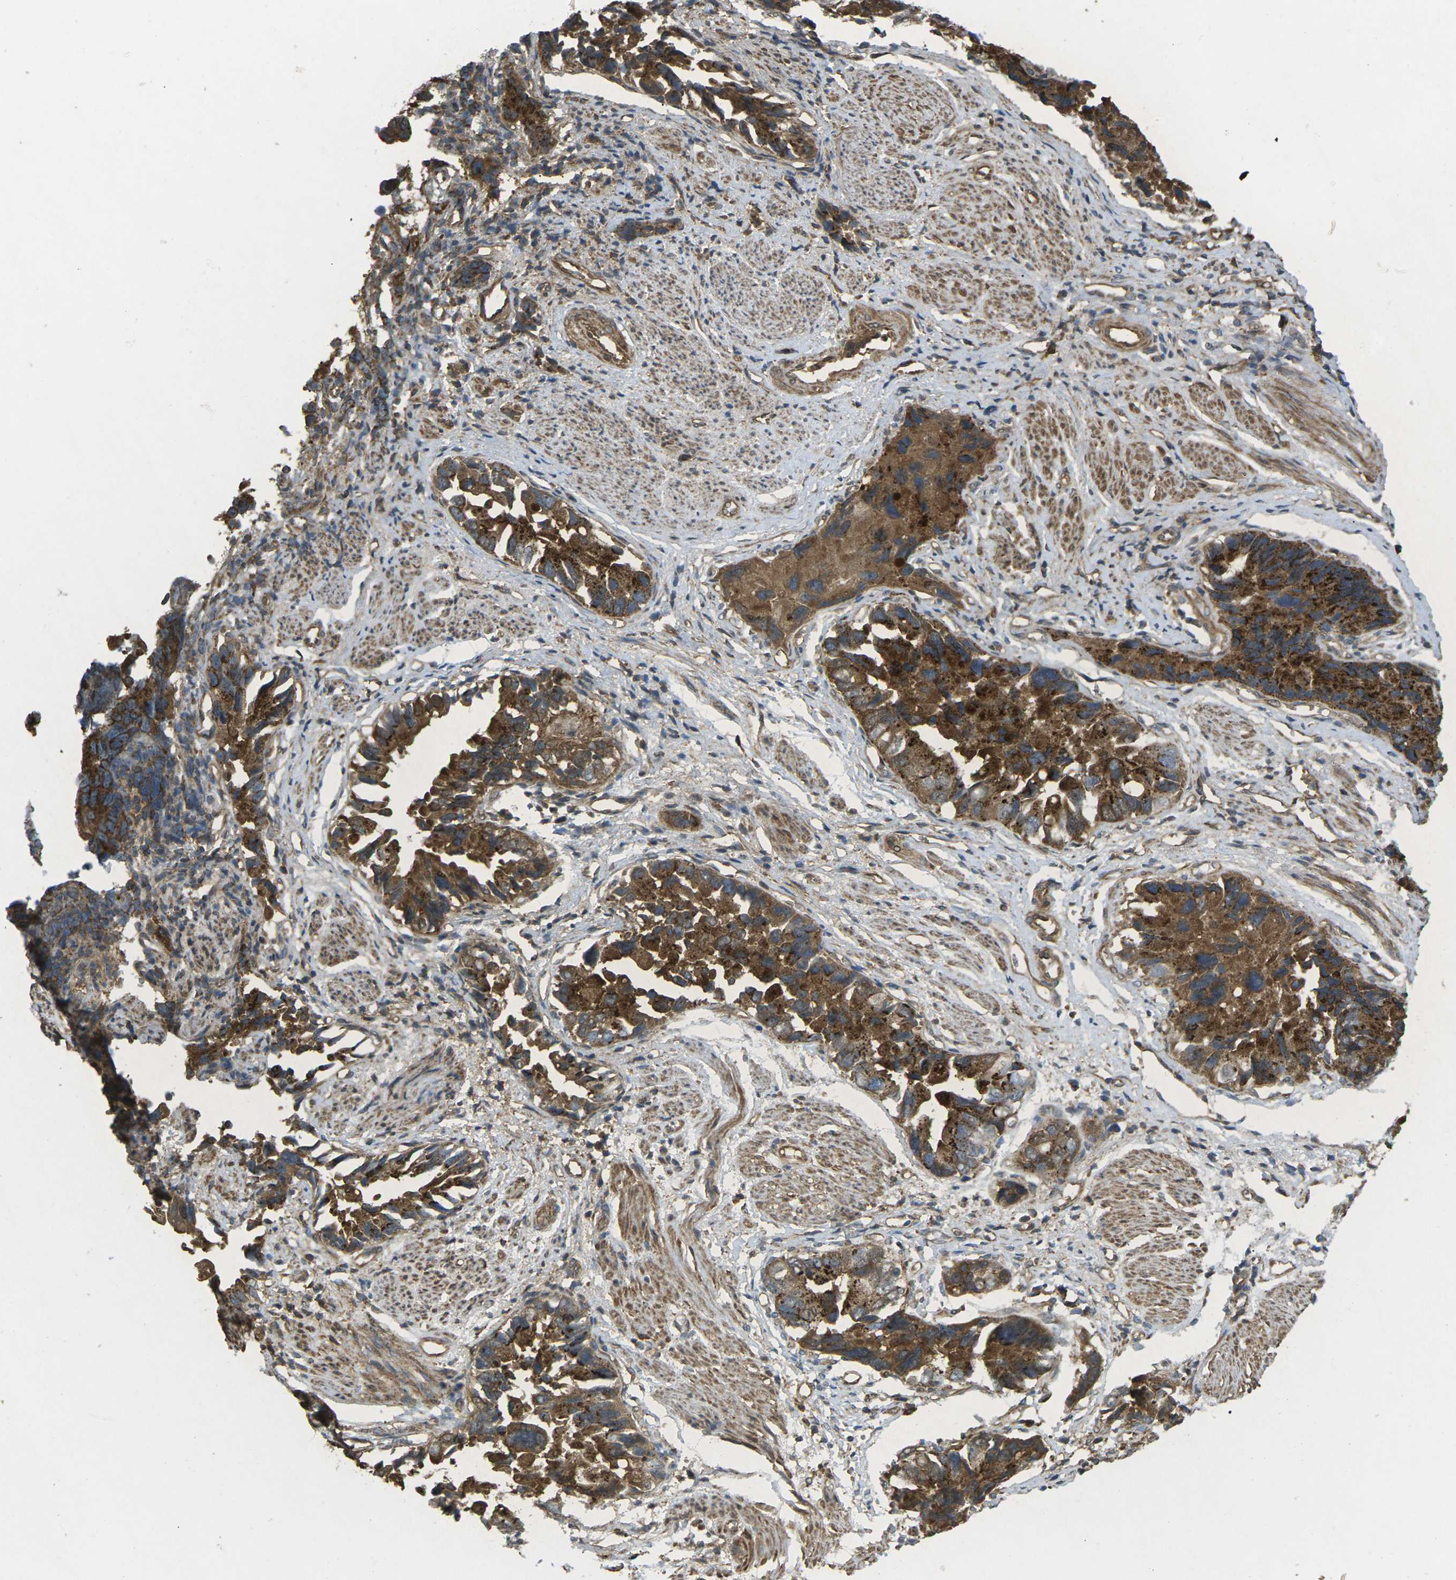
{"staining": {"intensity": "strong", "quantity": ">75%", "location": "cytoplasmic/membranous"}, "tissue": "liver cancer", "cell_type": "Tumor cells", "image_type": "cancer", "snomed": [{"axis": "morphology", "description": "Cholangiocarcinoma"}, {"axis": "topography", "description": "Liver"}], "caption": "This photomicrograph reveals immunohistochemistry staining of liver cancer (cholangiocarcinoma), with high strong cytoplasmic/membranous positivity in approximately >75% of tumor cells.", "gene": "CHMP3", "patient": {"sex": "female", "age": 79}}